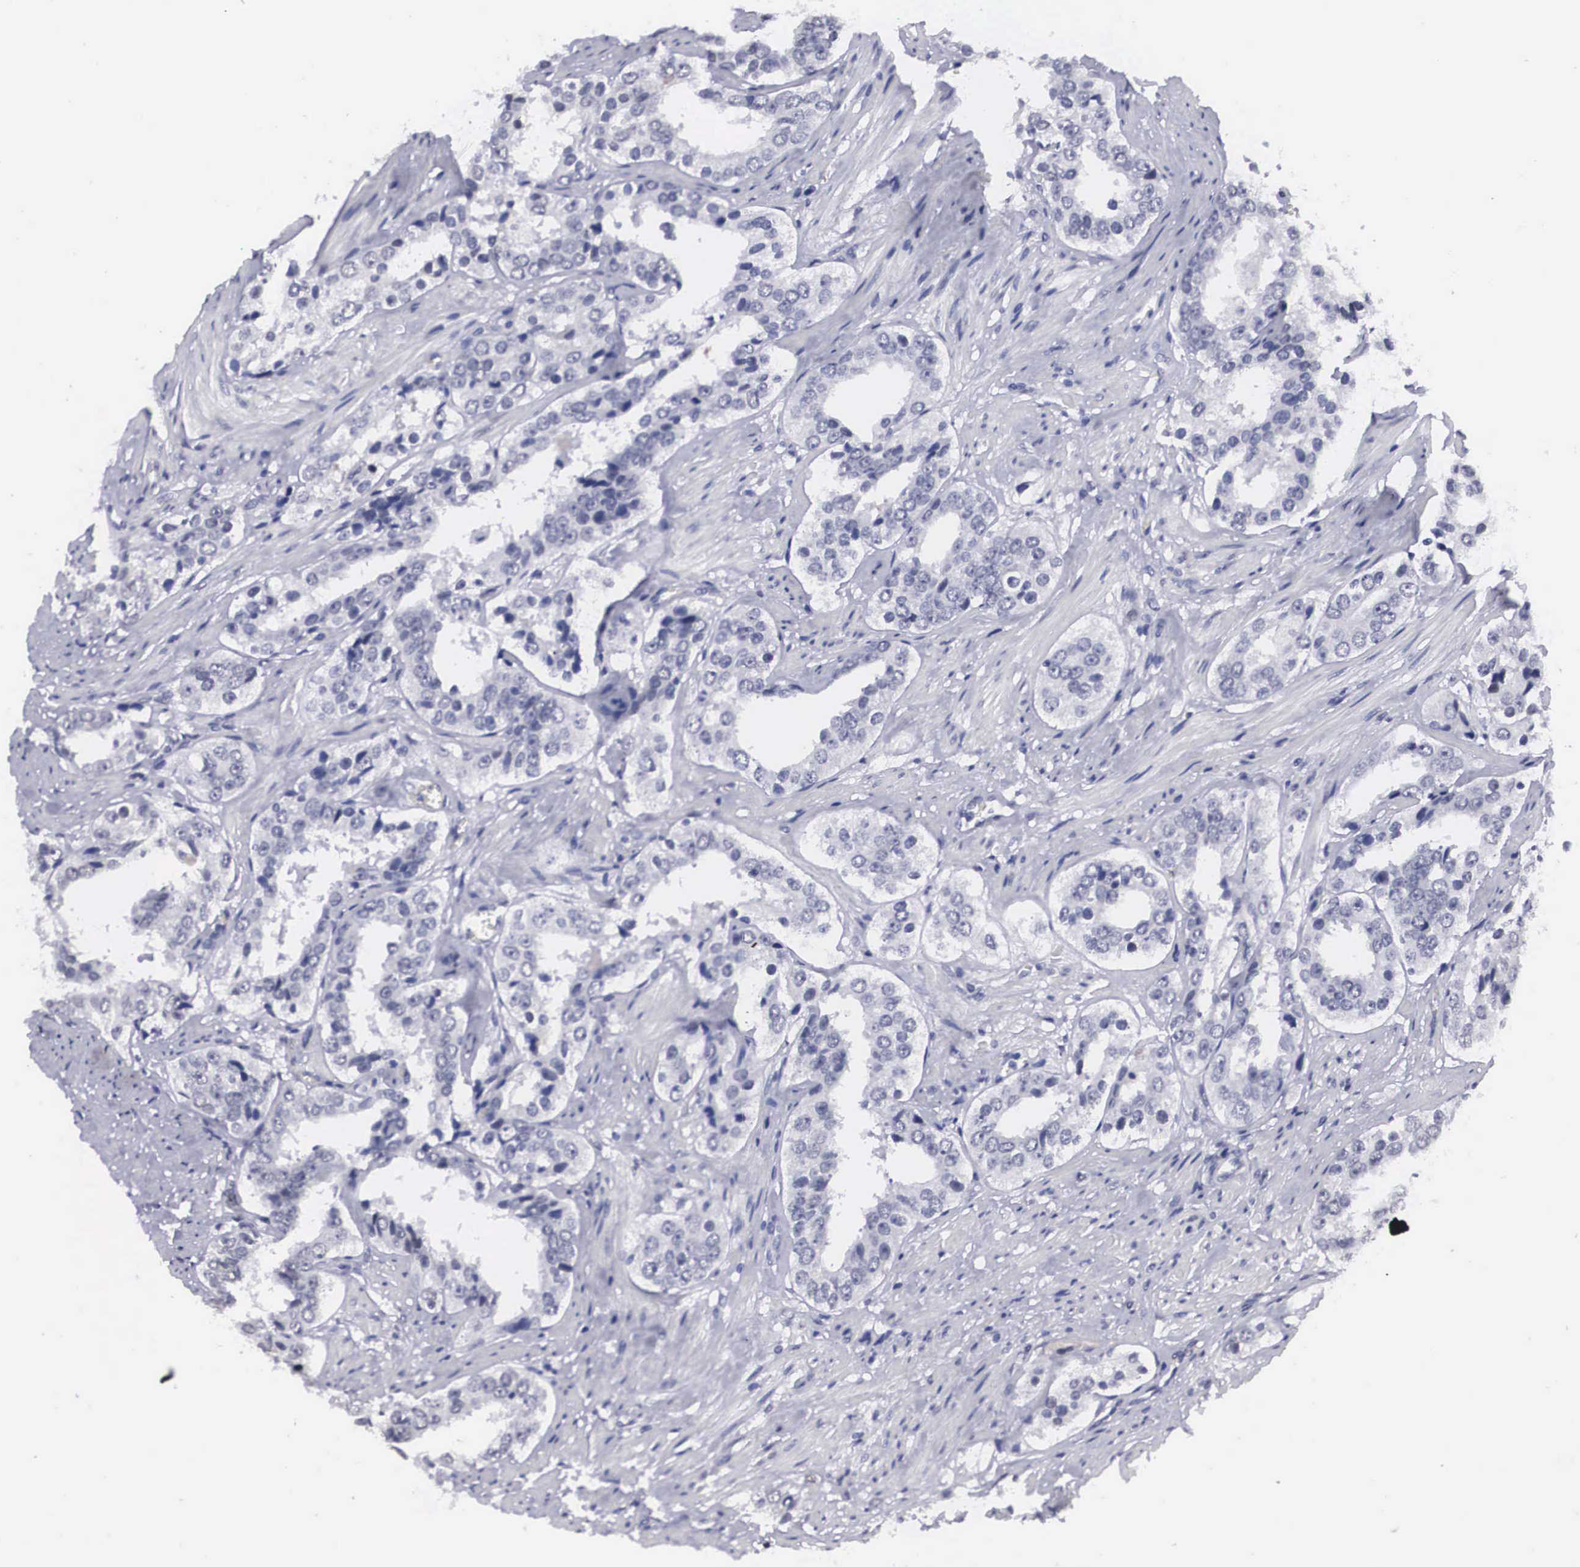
{"staining": {"intensity": "negative", "quantity": "none", "location": "none"}, "tissue": "prostate cancer", "cell_type": "Tumor cells", "image_type": "cancer", "snomed": [{"axis": "morphology", "description": "Adenocarcinoma, Medium grade"}, {"axis": "topography", "description": "Prostate"}], "caption": "DAB immunohistochemical staining of prostate adenocarcinoma (medium-grade) demonstrates no significant expression in tumor cells.", "gene": "C22orf31", "patient": {"sex": "male", "age": 73}}